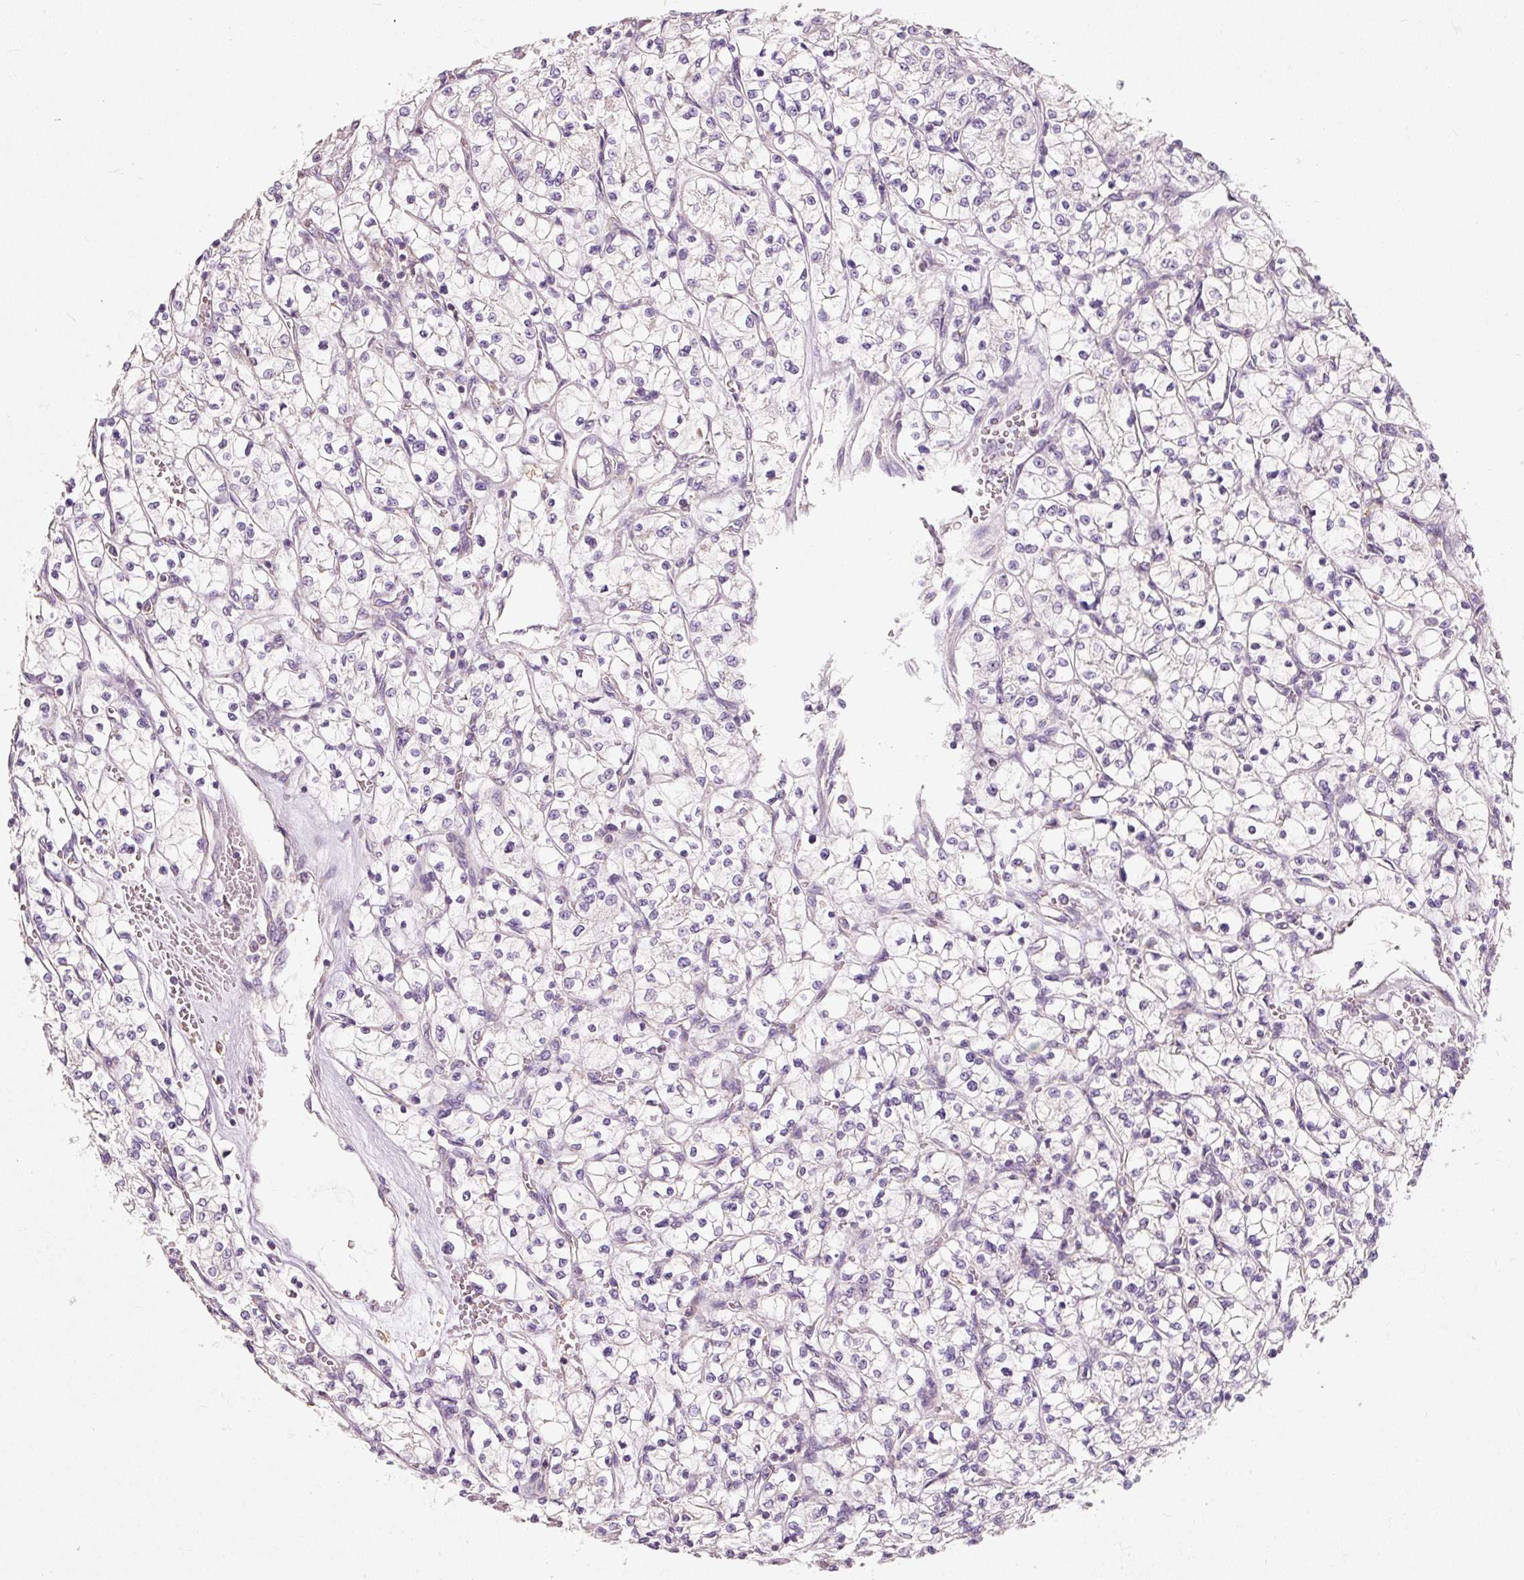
{"staining": {"intensity": "negative", "quantity": "none", "location": "none"}, "tissue": "renal cancer", "cell_type": "Tumor cells", "image_type": "cancer", "snomed": [{"axis": "morphology", "description": "Adenocarcinoma, NOS"}, {"axis": "topography", "description": "Kidney"}], "caption": "Immunohistochemistry (IHC) micrograph of neoplastic tissue: renal adenocarcinoma stained with DAB (3,3'-diaminobenzidine) demonstrates no significant protein positivity in tumor cells. Brightfield microscopy of immunohistochemistry (IHC) stained with DAB (3,3'-diaminobenzidine) (brown) and hematoxylin (blue), captured at high magnification.", "gene": "IQGAP2", "patient": {"sex": "female", "age": 64}}